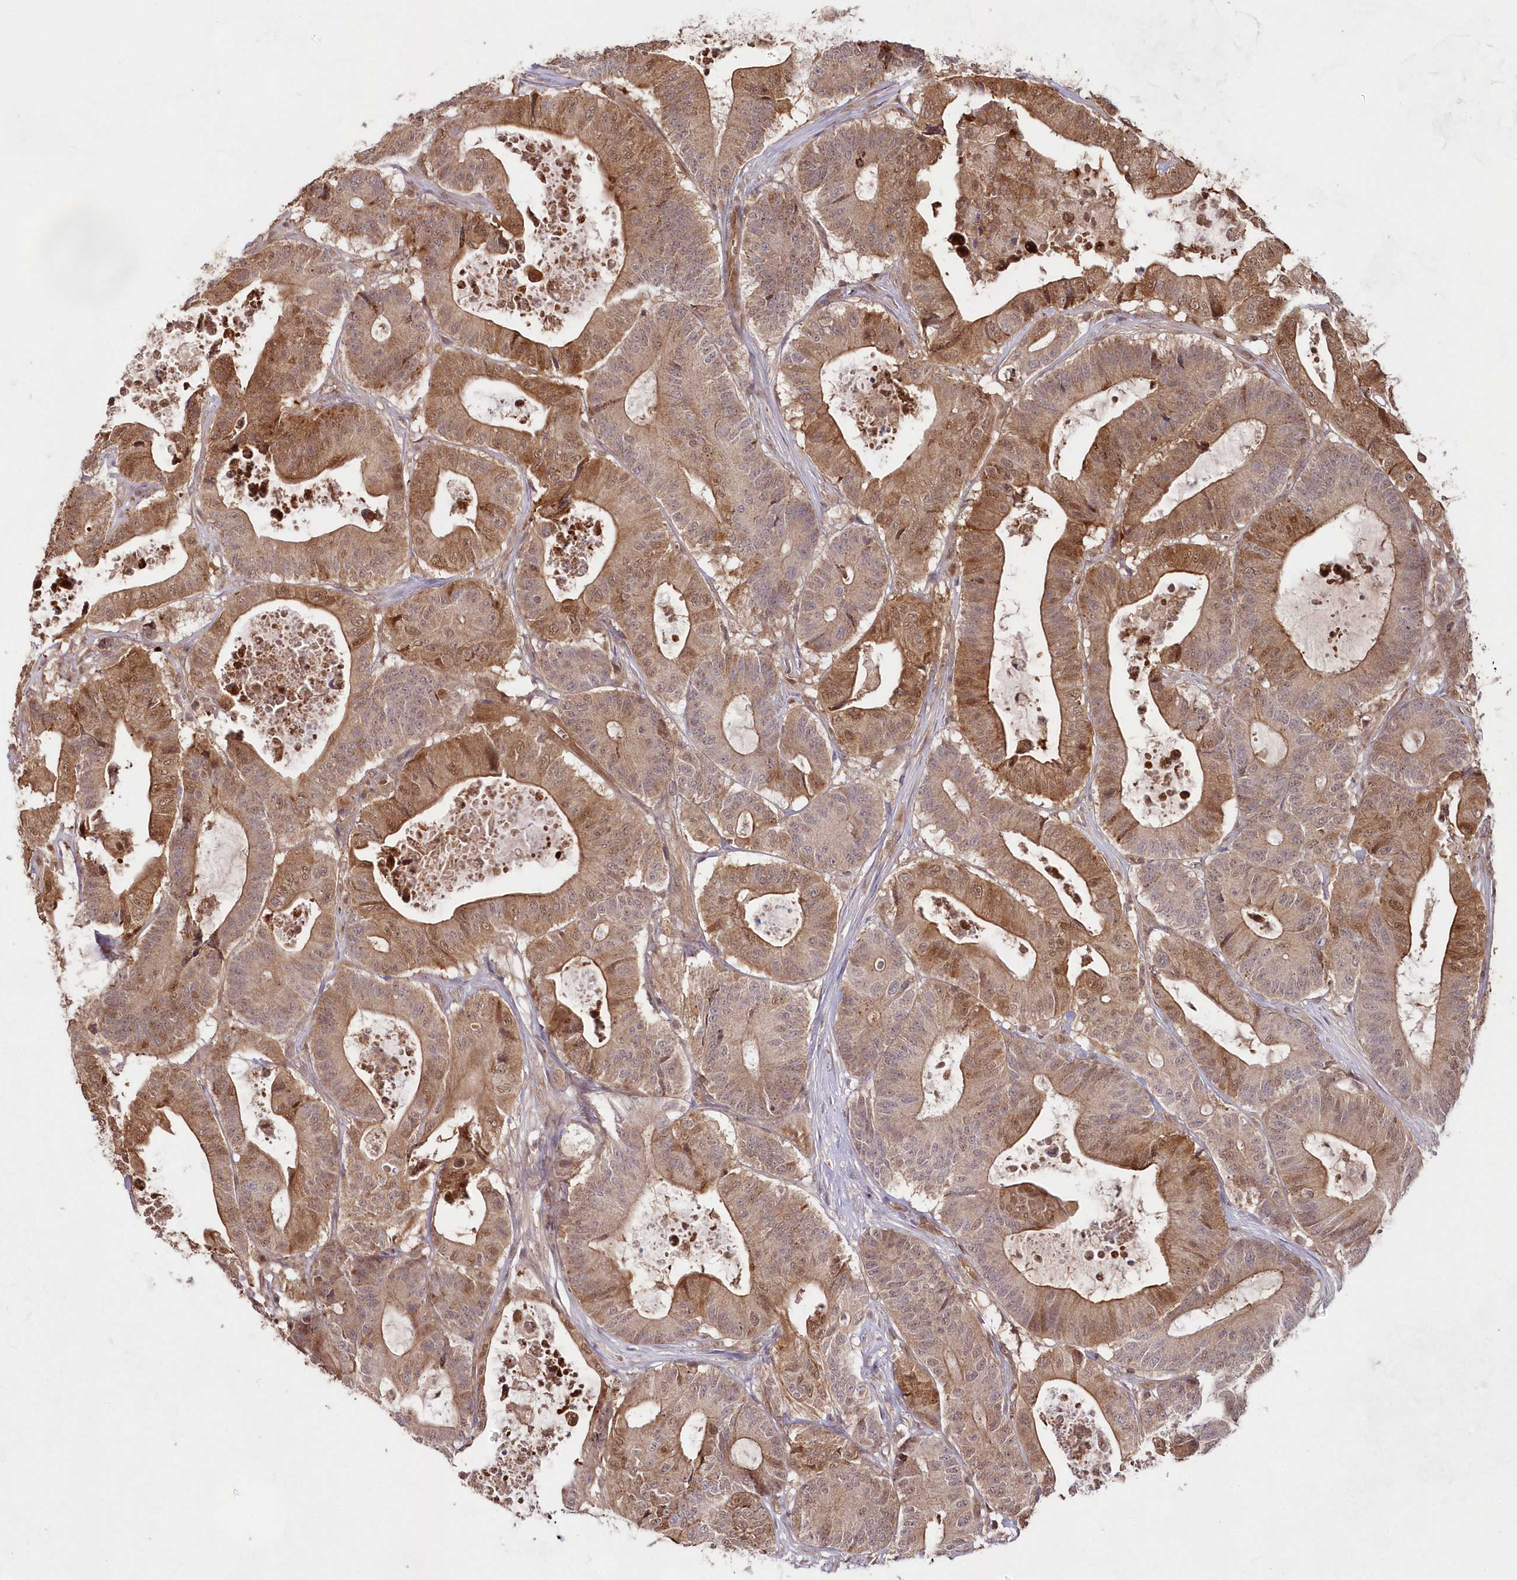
{"staining": {"intensity": "moderate", "quantity": ">75%", "location": "cytoplasmic/membranous,nuclear"}, "tissue": "colorectal cancer", "cell_type": "Tumor cells", "image_type": "cancer", "snomed": [{"axis": "morphology", "description": "Adenocarcinoma, NOS"}, {"axis": "topography", "description": "Colon"}], "caption": "Colorectal cancer (adenocarcinoma) stained with IHC displays moderate cytoplasmic/membranous and nuclear positivity in about >75% of tumor cells. Immunohistochemistry stains the protein of interest in brown and the nuclei are stained blue.", "gene": "IMPA1", "patient": {"sex": "female", "age": 84}}